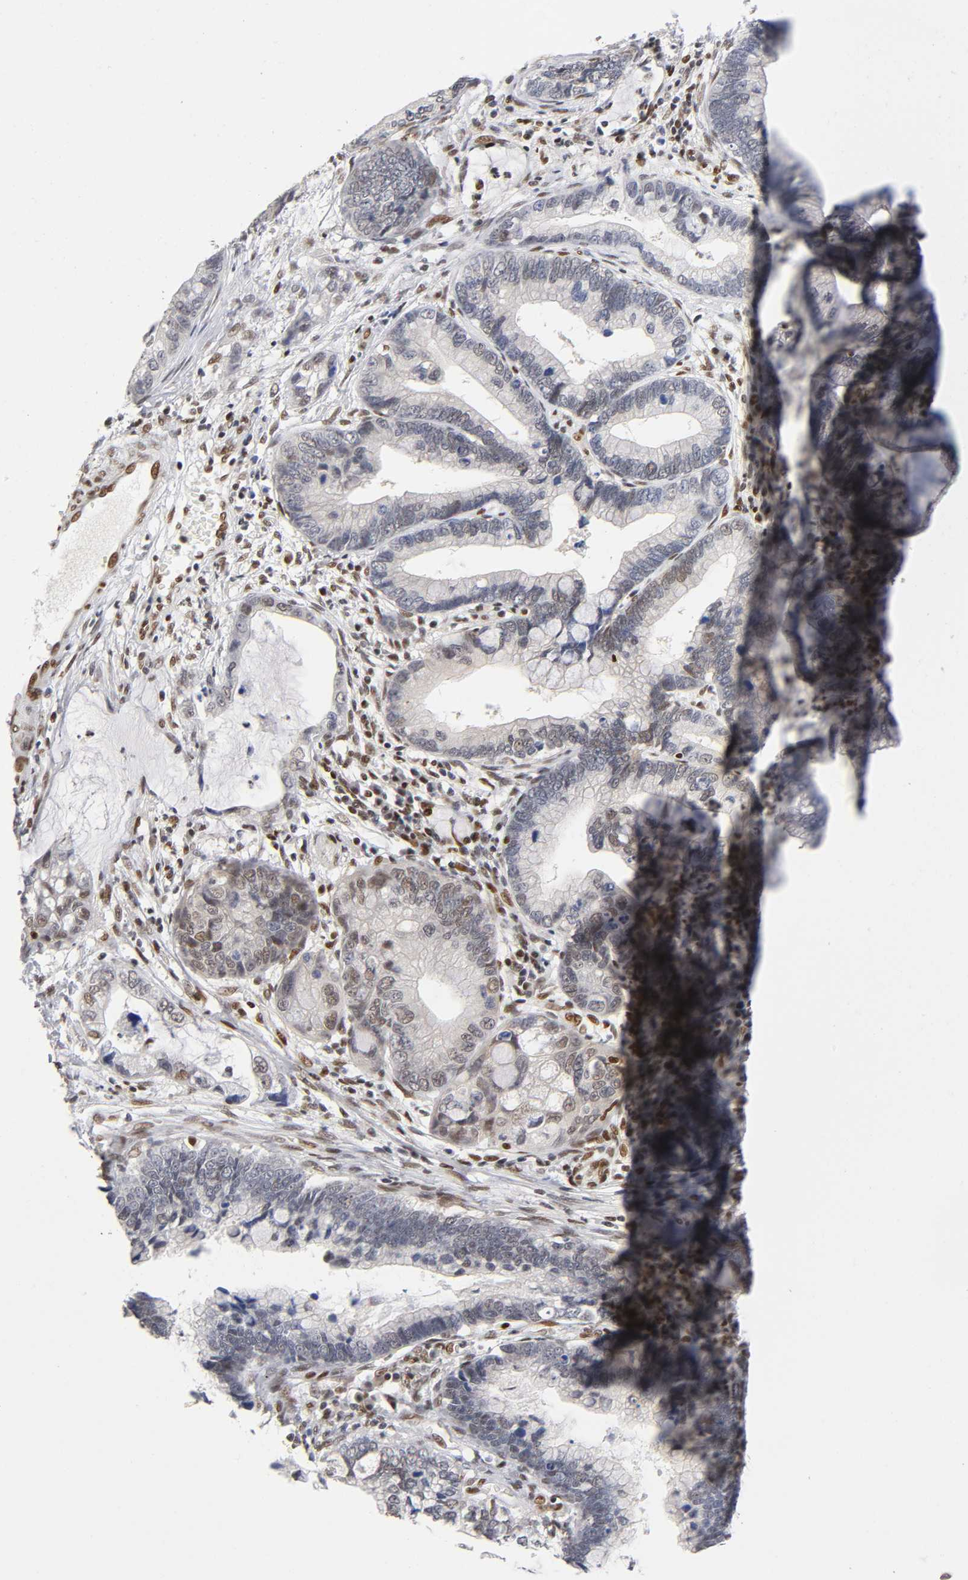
{"staining": {"intensity": "weak", "quantity": "<25%", "location": "nuclear"}, "tissue": "cervical cancer", "cell_type": "Tumor cells", "image_type": "cancer", "snomed": [{"axis": "morphology", "description": "Adenocarcinoma, NOS"}, {"axis": "topography", "description": "Cervix"}], "caption": "Immunohistochemical staining of adenocarcinoma (cervical) shows no significant staining in tumor cells.", "gene": "NR3C1", "patient": {"sex": "female", "age": 44}}